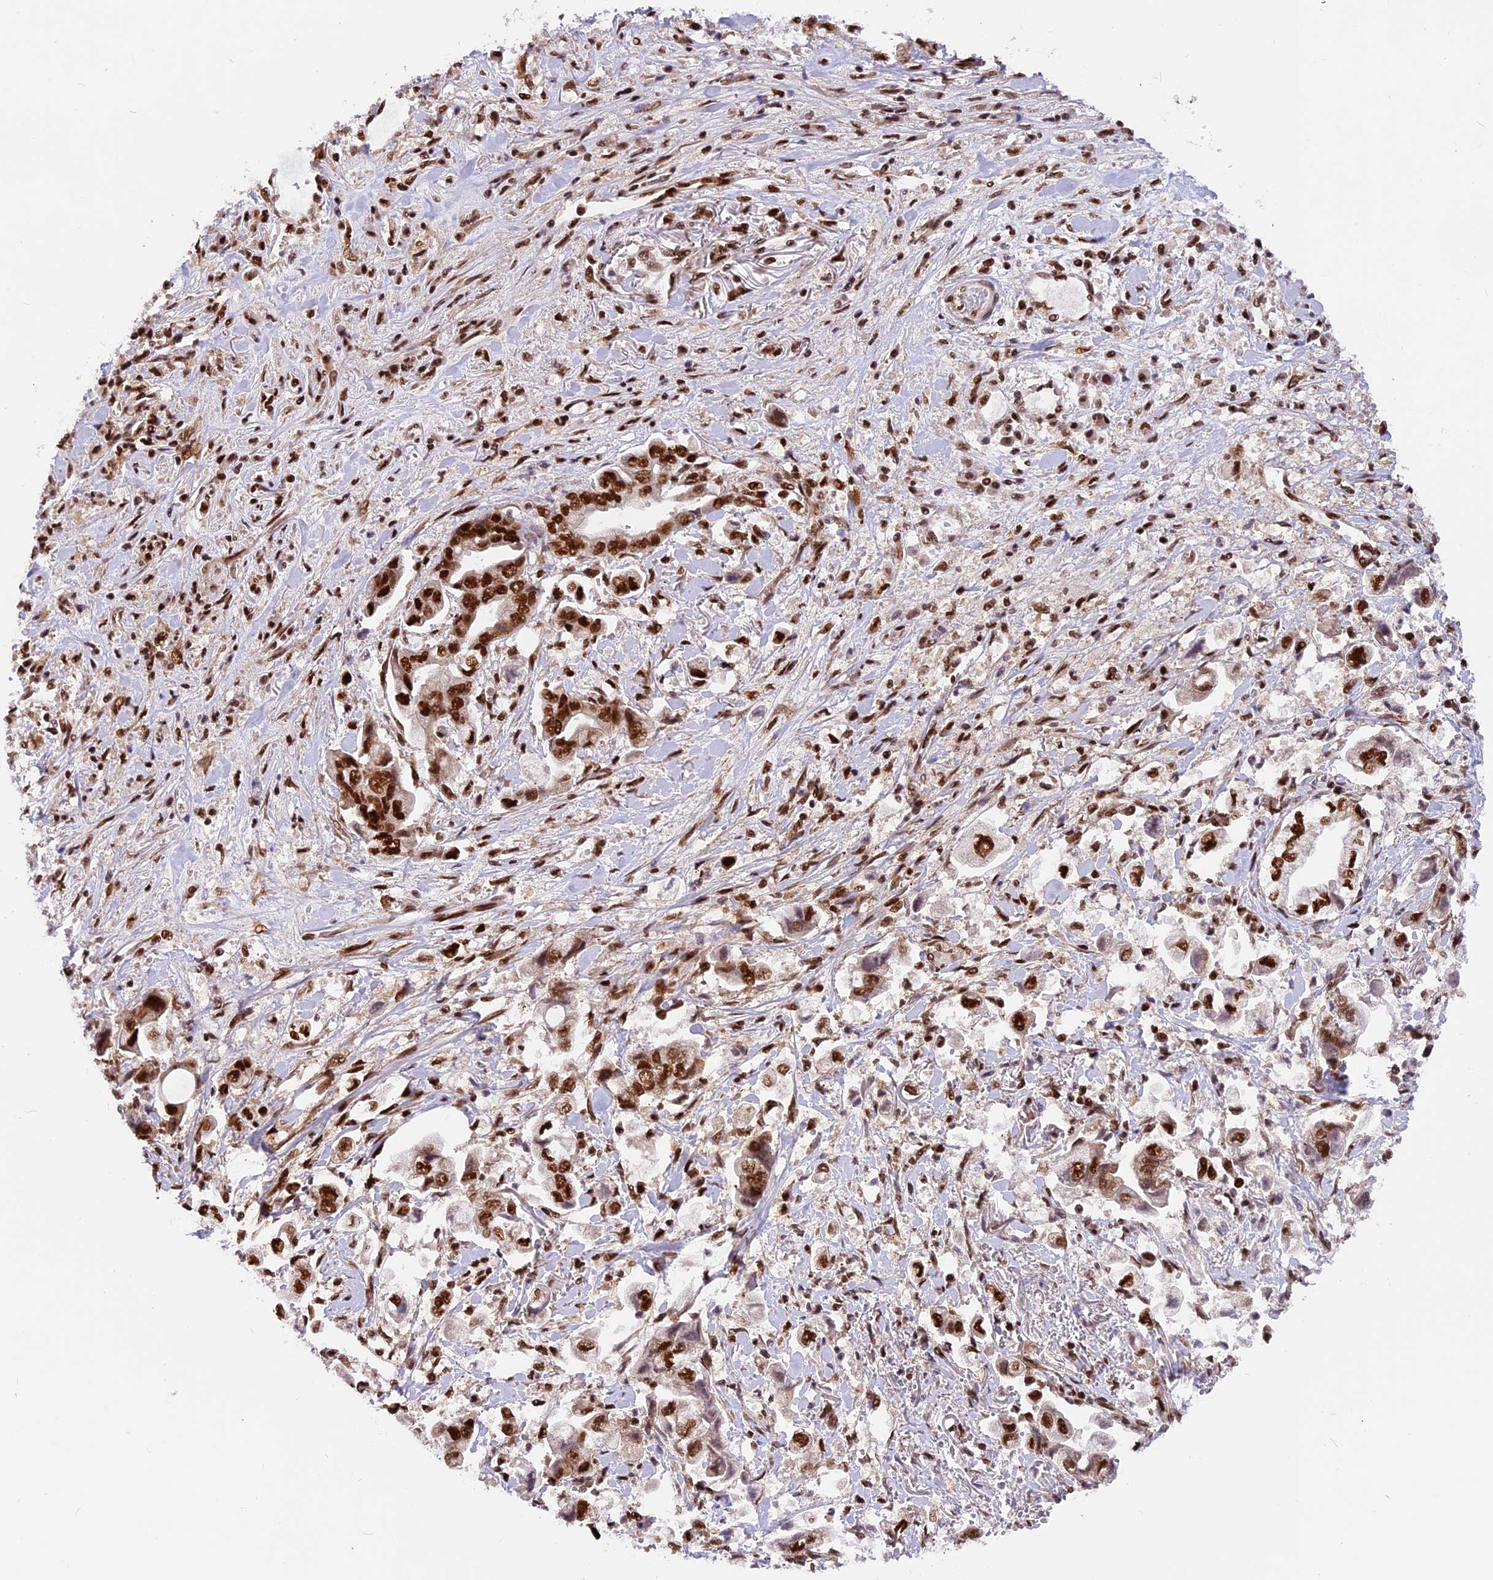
{"staining": {"intensity": "strong", "quantity": ">75%", "location": "nuclear"}, "tissue": "stomach cancer", "cell_type": "Tumor cells", "image_type": "cancer", "snomed": [{"axis": "morphology", "description": "Adenocarcinoma, NOS"}, {"axis": "topography", "description": "Stomach"}], "caption": "Immunohistochemical staining of human stomach cancer (adenocarcinoma) shows high levels of strong nuclear positivity in approximately >75% of tumor cells.", "gene": "RAMAC", "patient": {"sex": "male", "age": 62}}